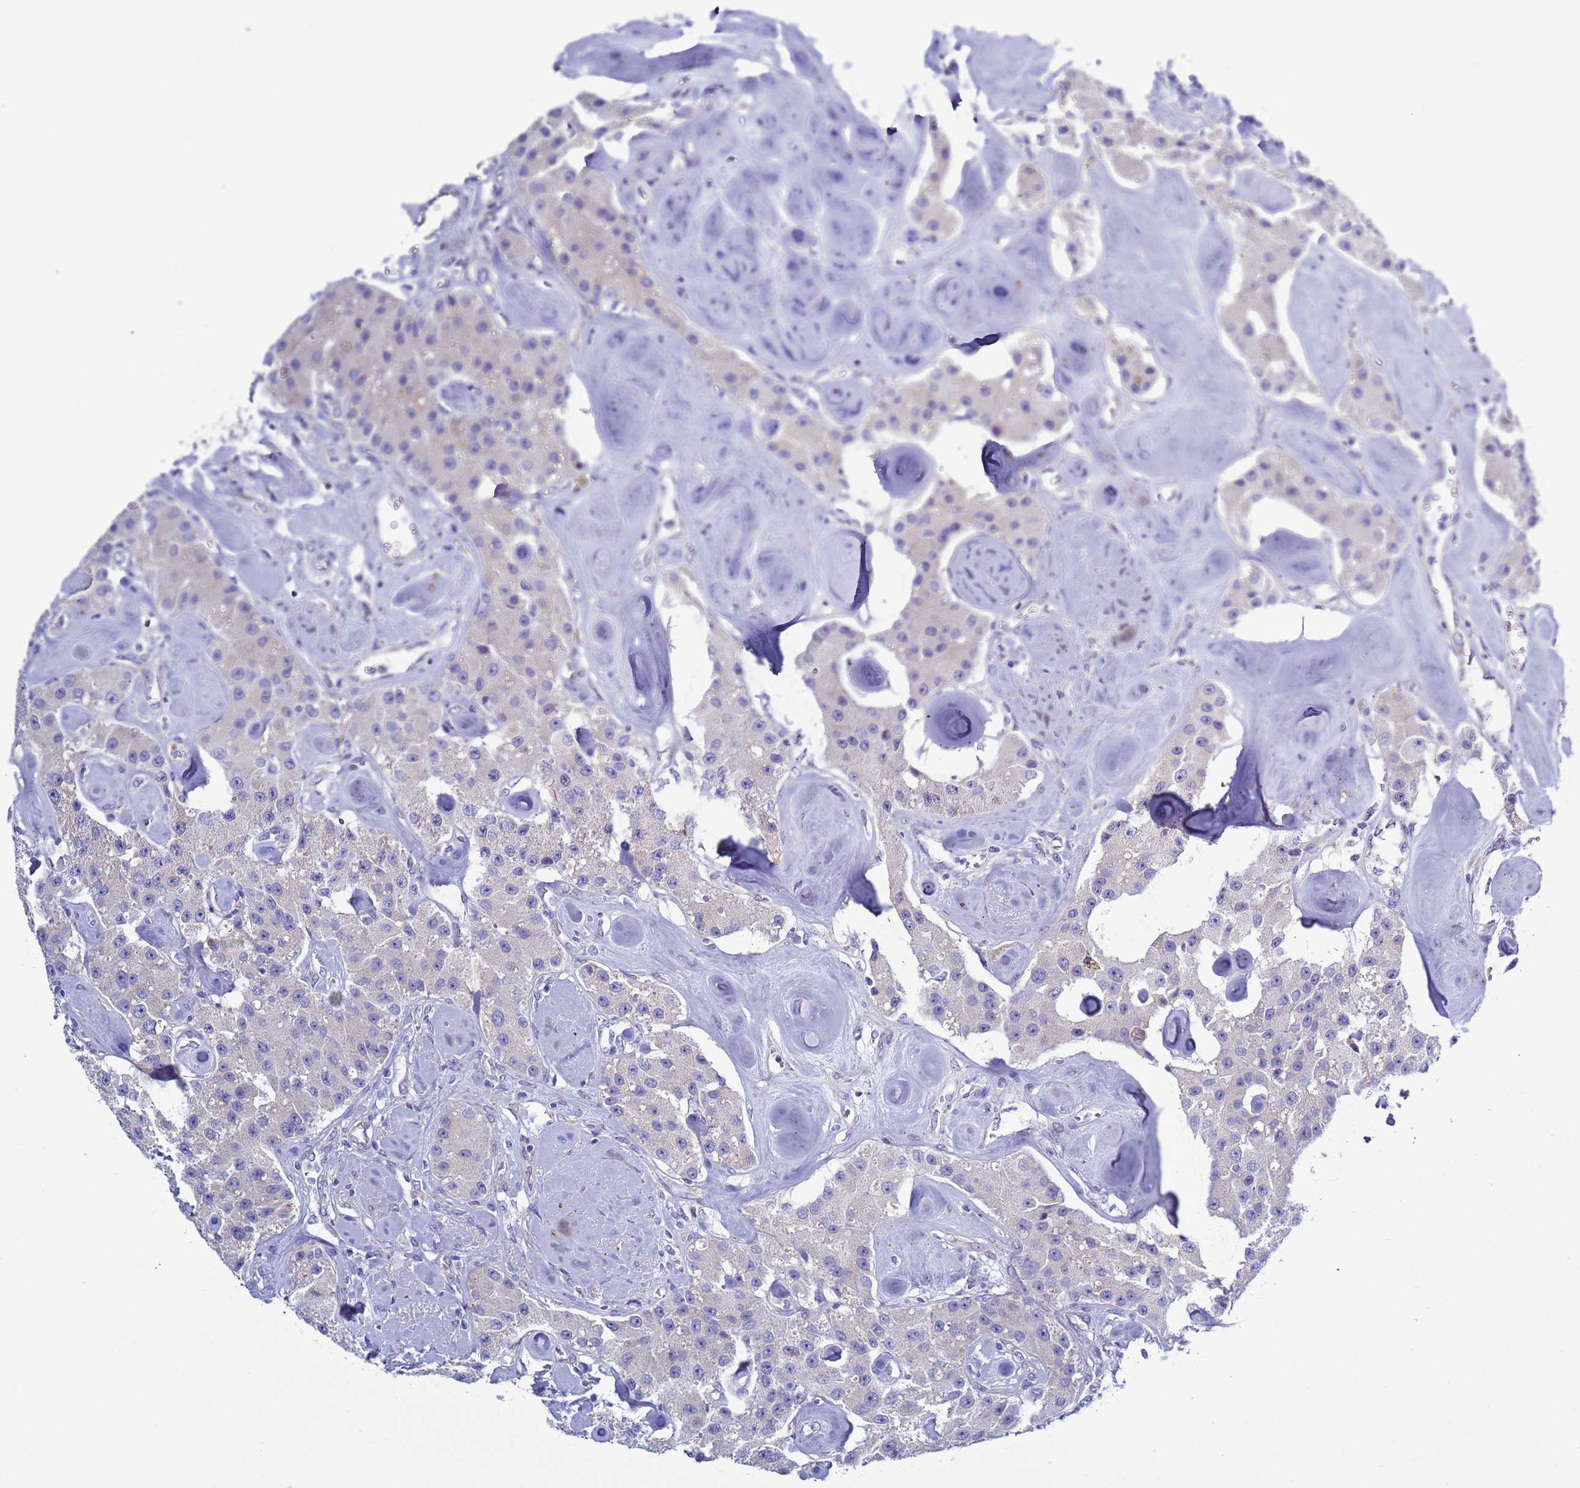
{"staining": {"intensity": "negative", "quantity": "none", "location": "none"}, "tissue": "carcinoid", "cell_type": "Tumor cells", "image_type": "cancer", "snomed": [{"axis": "morphology", "description": "Carcinoid, malignant, NOS"}, {"axis": "topography", "description": "Pancreas"}], "caption": "The IHC image has no significant staining in tumor cells of carcinoid tissue.", "gene": "ABHD17B", "patient": {"sex": "male", "age": 41}}